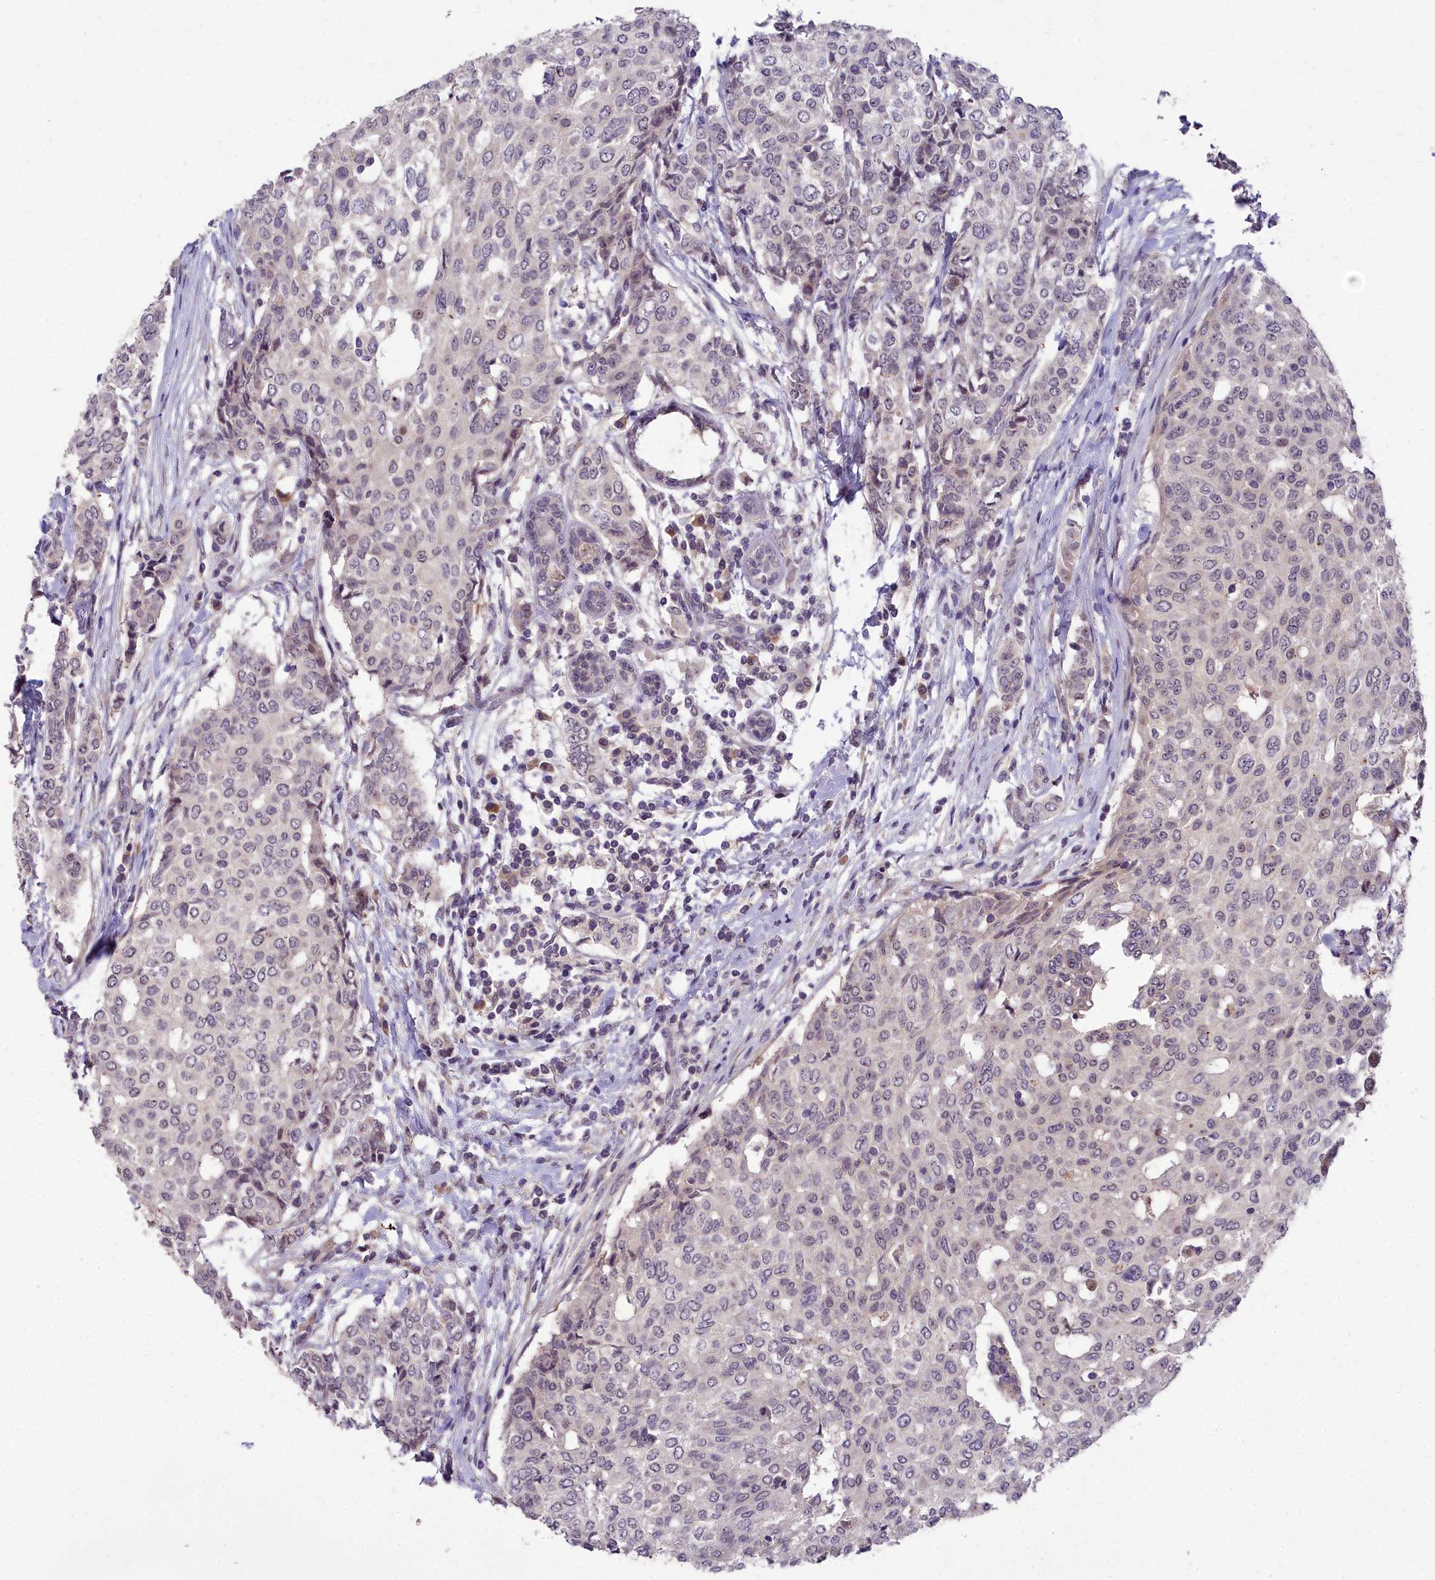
{"staining": {"intensity": "weak", "quantity": "<25%", "location": "nuclear"}, "tissue": "breast cancer", "cell_type": "Tumor cells", "image_type": "cancer", "snomed": [{"axis": "morphology", "description": "Lobular carcinoma"}, {"axis": "topography", "description": "Breast"}], "caption": "A micrograph of breast cancer (lobular carcinoma) stained for a protein displays no brown staining in tumor cells.", "gene": "ZNF333", "patient": {"sex": "female", "age": 51}}